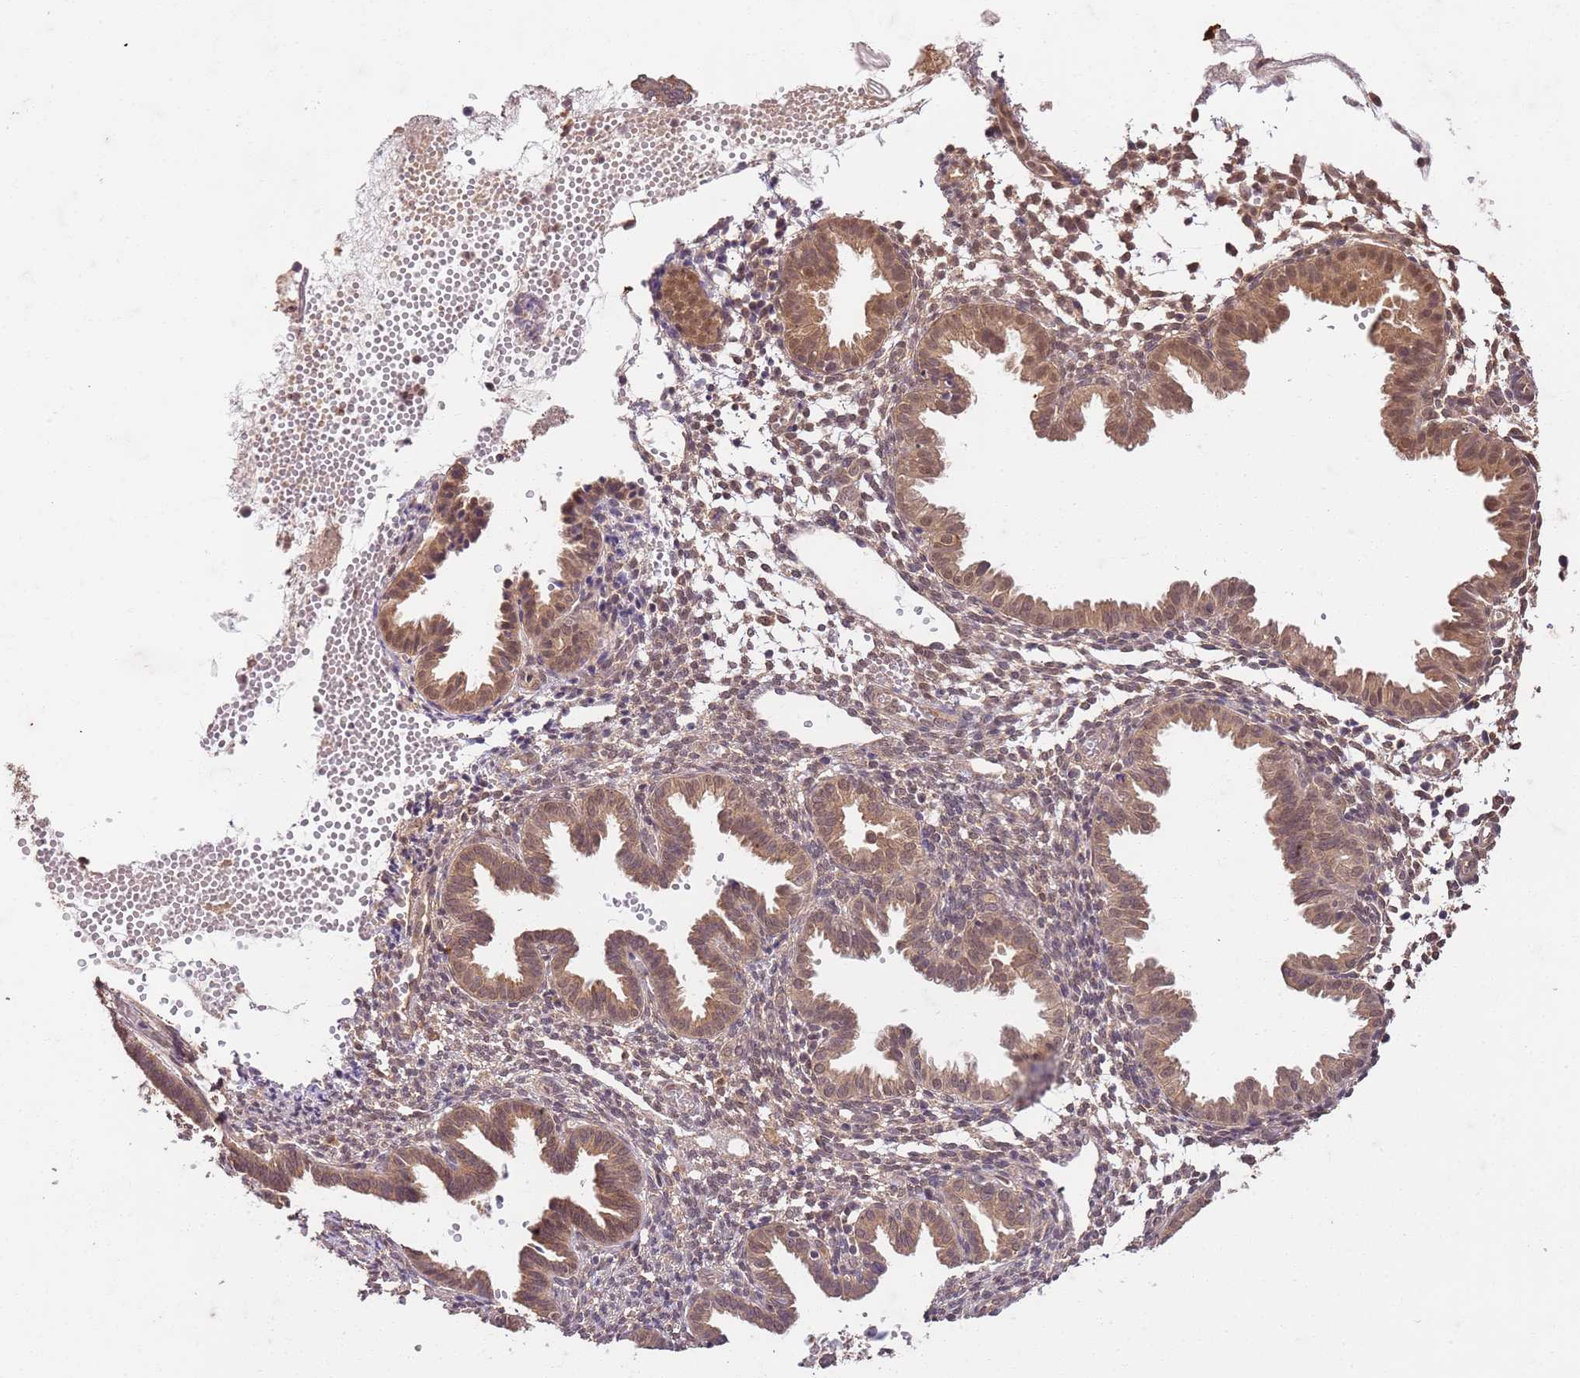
{"staining": {"intensity": "moderate", "quantity": "25%-75%", "location": "cytoplasmic/membranous,nuclear"}, "tissue": "endometrium", "cell_type": "Cells in endometrial stroma", "image_type": "normal", "snomed": [{"axis": "morphology", "description": "Normal tissue, NOS"}, {"axis": "topography", "description": "Endometrium"}], "caption": "The photomicrograph shows immunohistochemical staining of unremarkable endometrium. There is moderate cytoplasmic/membranous,nuclear expression is present in approximately 25%-75% of cells in endometrial stroma. Using DAB (brown) and hematoxylin (blue) stains, captured at high magnification using brightfield microscopy.", "gene": "UBE3A", "patient": {"sex": "female", "age": 33}}